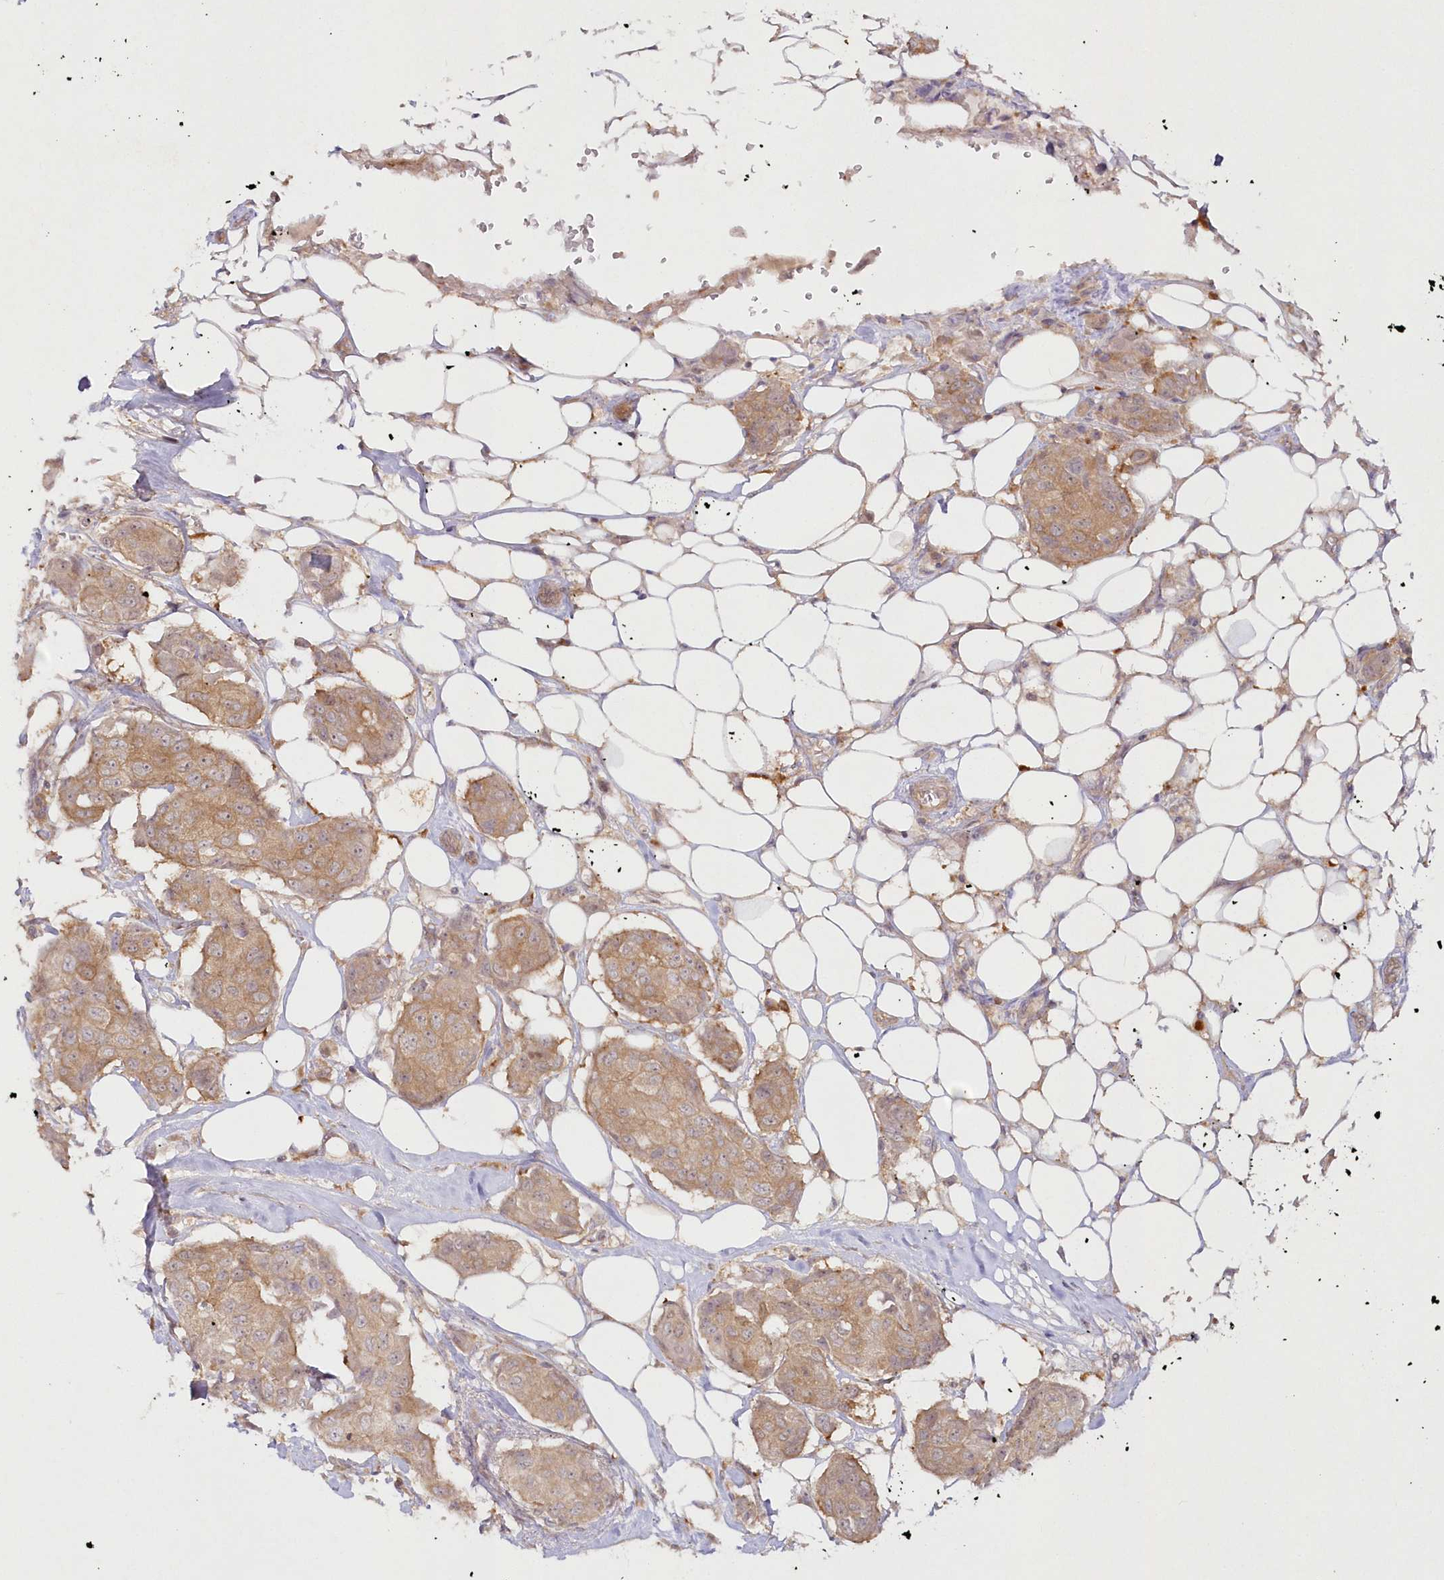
{"staining": {"intensity": "moderate", "quantity": ">75%", "location": "cytoplasmic/membranous"}, "tissue": "breast cancer", "cell_type": "Tumor cells", "image_type": "cancer", "snomed": [{"axis": "morphology", "description": "Duct carcinoma"}, {"axis": "topography", "description": "Breast"}], "caption": "Protein staining exhibits moderate cytoplasmic/membranous staining in about >75% of tumor cells in breast infiltrating ductal carcinoma.", "gene": "IPMK", "patient": {"sex": "female", "age": 80}}